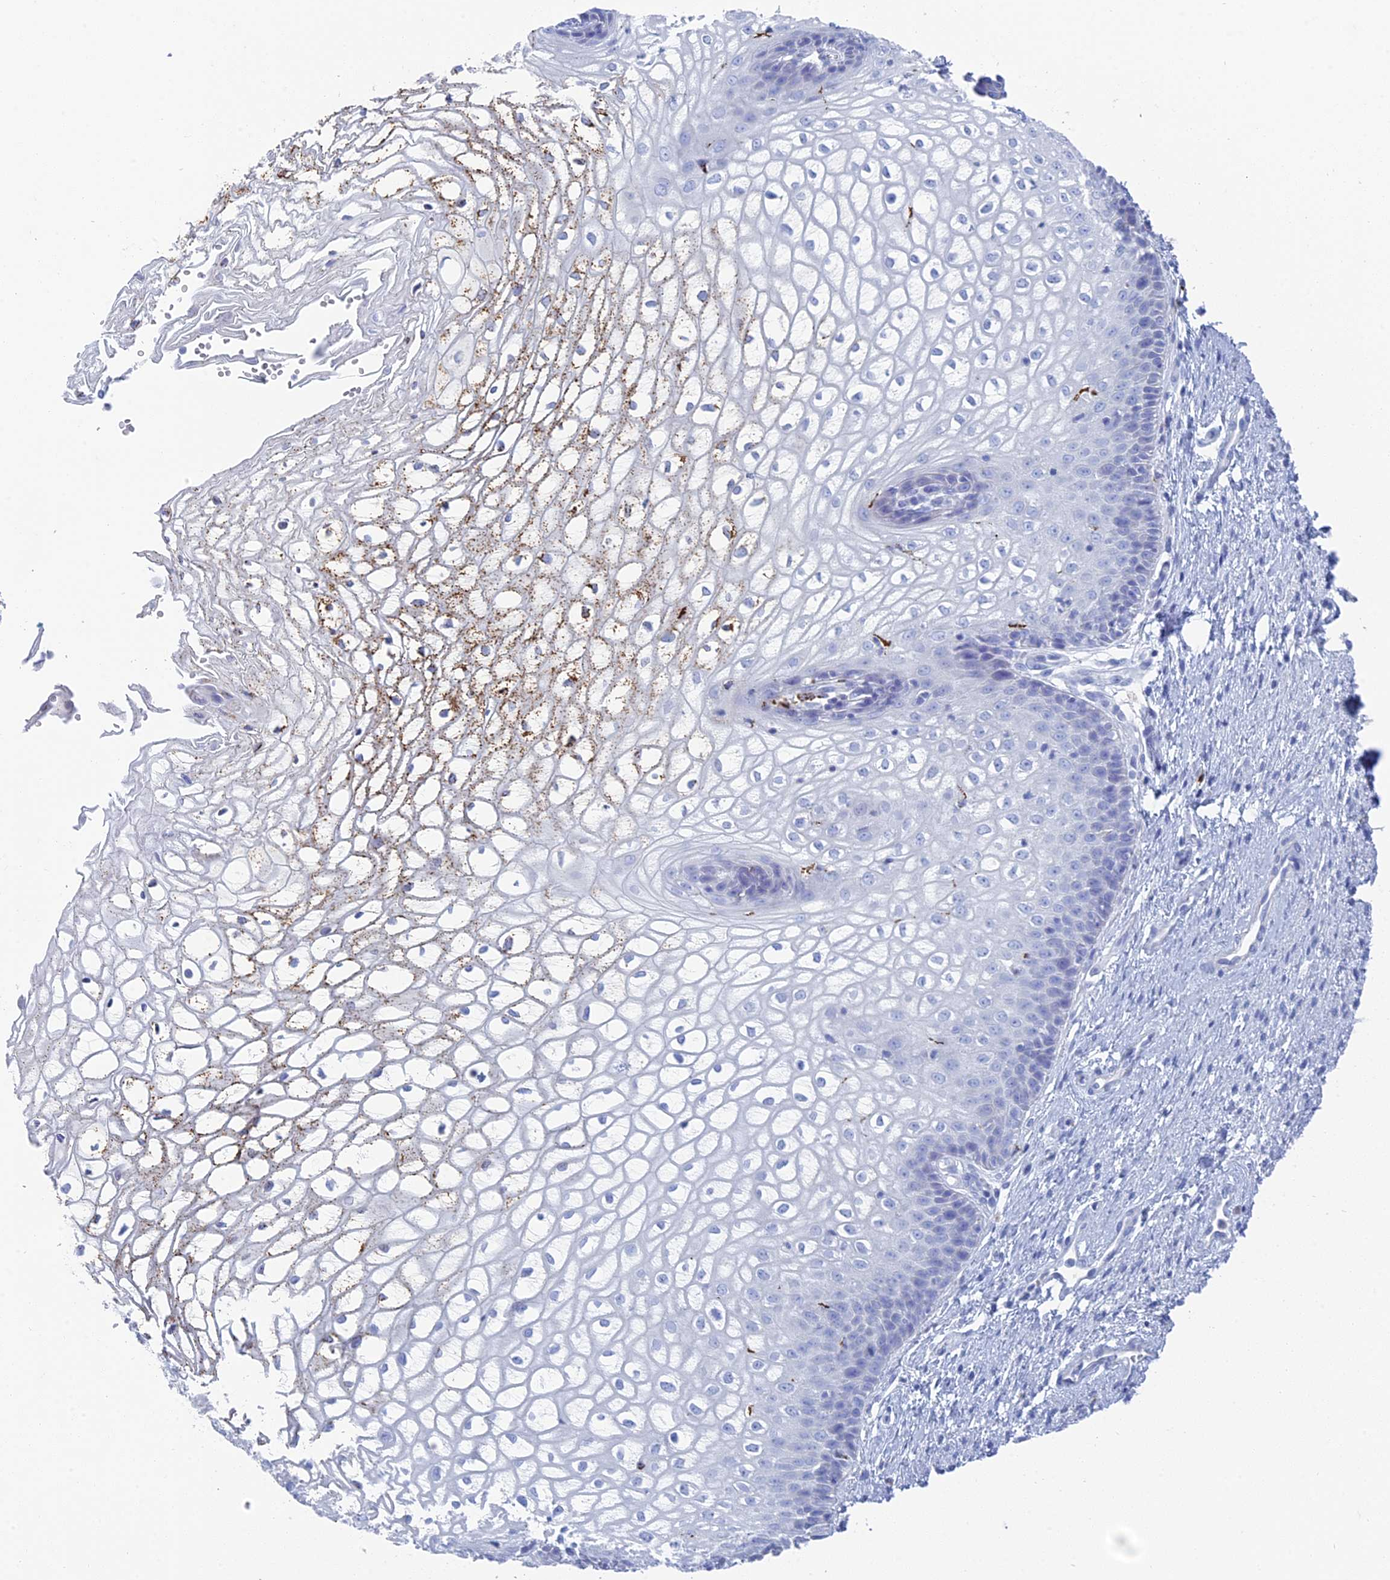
{"staining": {"intensity": "moderate", "quantity": "<25%", "location": "cytoplasmic/membranous"}, "tissue": "vagina", "cell_type": "Squamous epithelial cells", "image_type": "normal", "snomed": [{"axis": "morphology", "description": "Normal tissue, NOS"}, {"axis": "topography", "description": "Vagina"}], "caption": "Vagina stained for a protein displays moderate cytoplasmic/membranous positivity in squamous epithelial cells. The staining was performed using DAB (3,3'-diaminobenzidine), with brown indicating positive protein expression. Nuclei are stained blue with hematoxylin.", "gene": "ALMS1", "patient": {"sex": "female", "age": 34}}